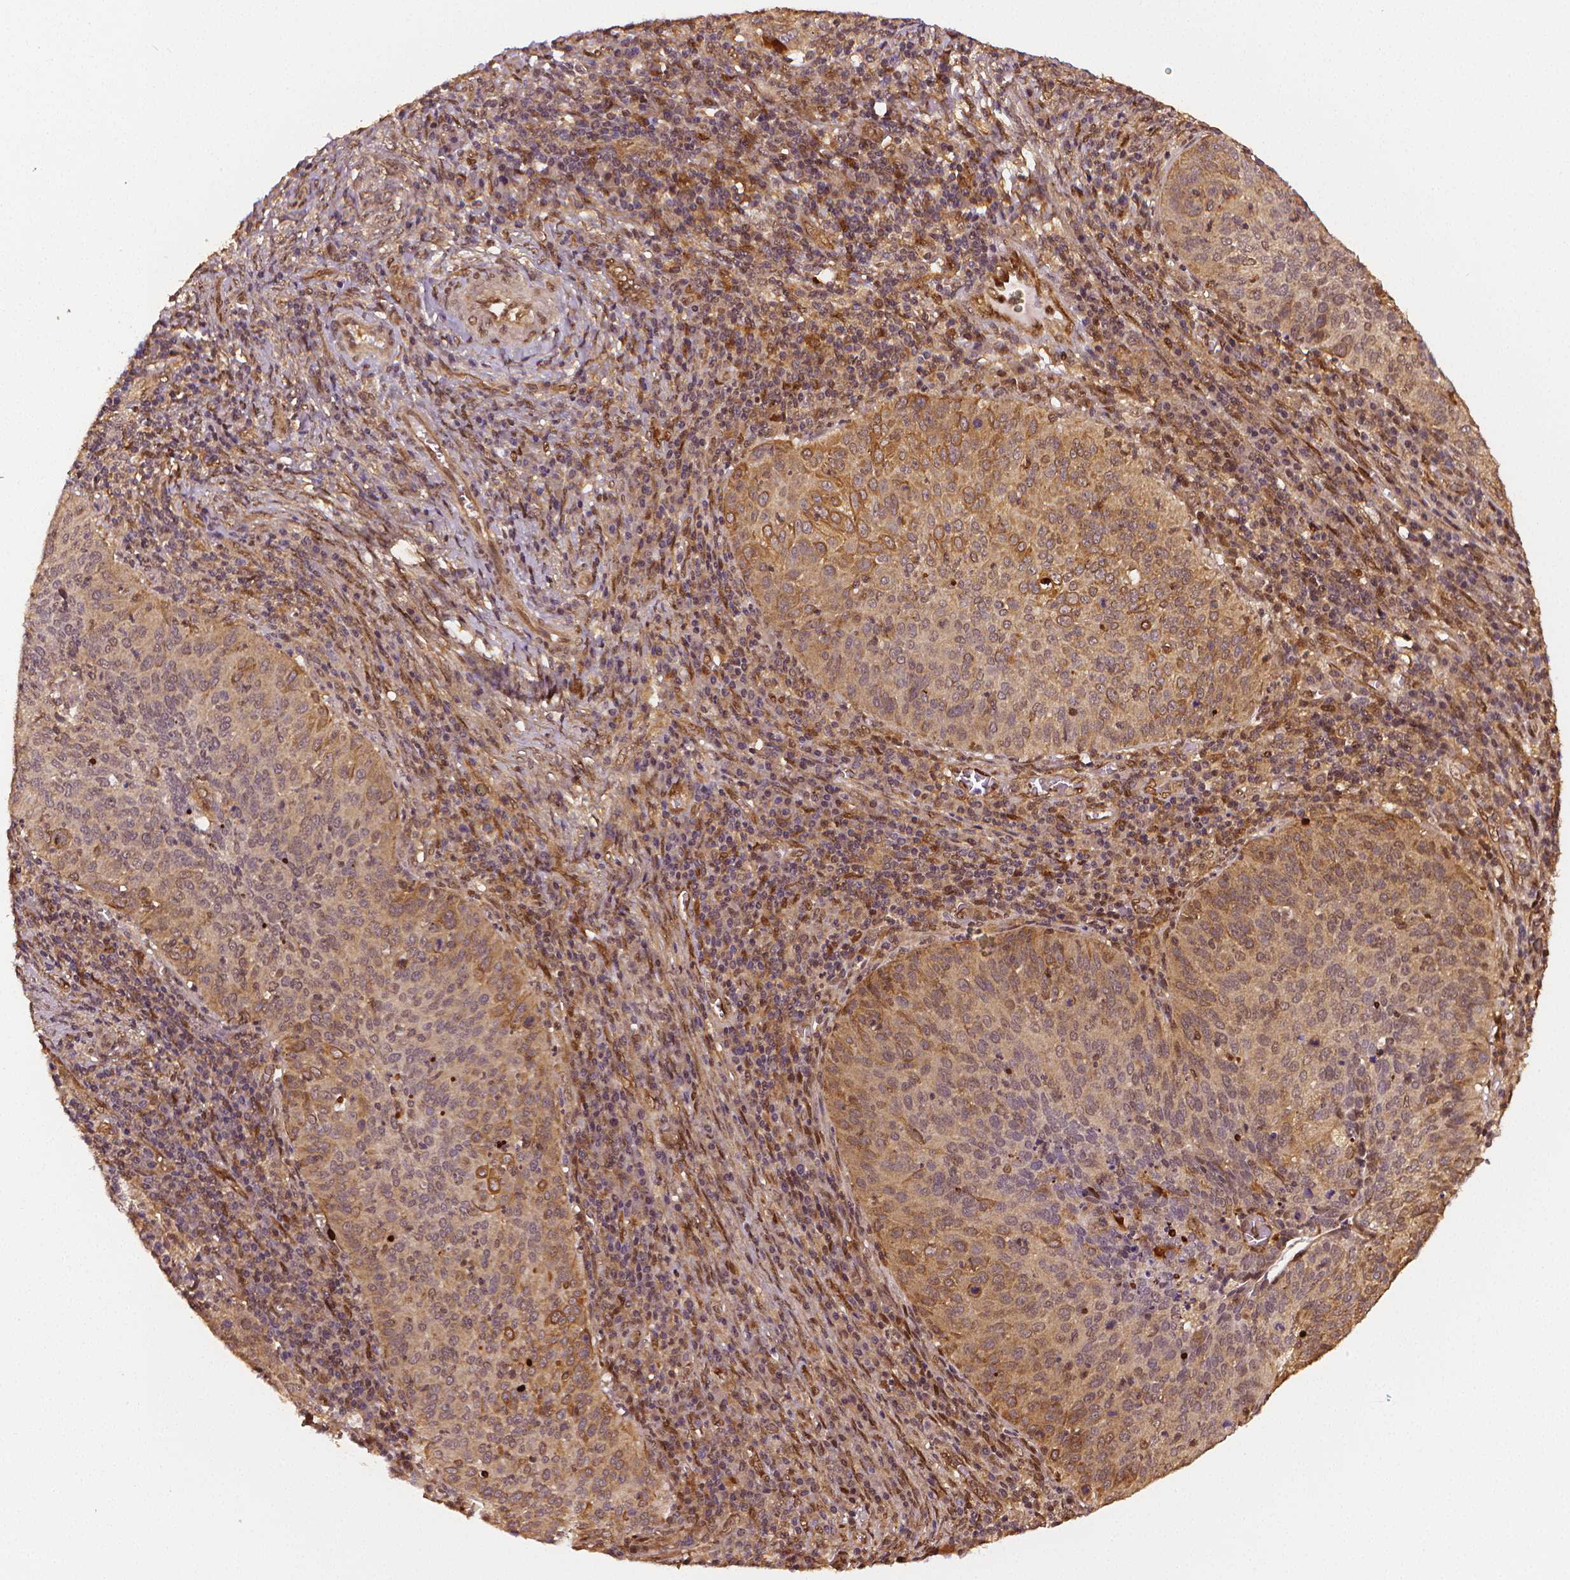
{"staining": {"intensity": "moderate", "quantity": "<25%", "location": "cytoplasmic/membranous"}, "tissue": "cervical cancer", "cell_type": "Tumor cells", "image_type": "cancer", "snomed": [{"axis": "morphology", "description": "Squamous cell carcinoma, NOS"}, {"axis": "topography", "description": "Cervix"}], "caption": "High-magnification brightfield microscopy of cervical cancer (squamous cell carcinoma) stained with DAB (3,3'-diaminobenzidine) (brown) and counterstained with hematoxylin (blue). tumor cells exhibit moderate cytoplasmic/membranous staining is appreciated in about<25% of cells.", "gene": "STAT3", "patient": {"sex": "female", "age": 39}}